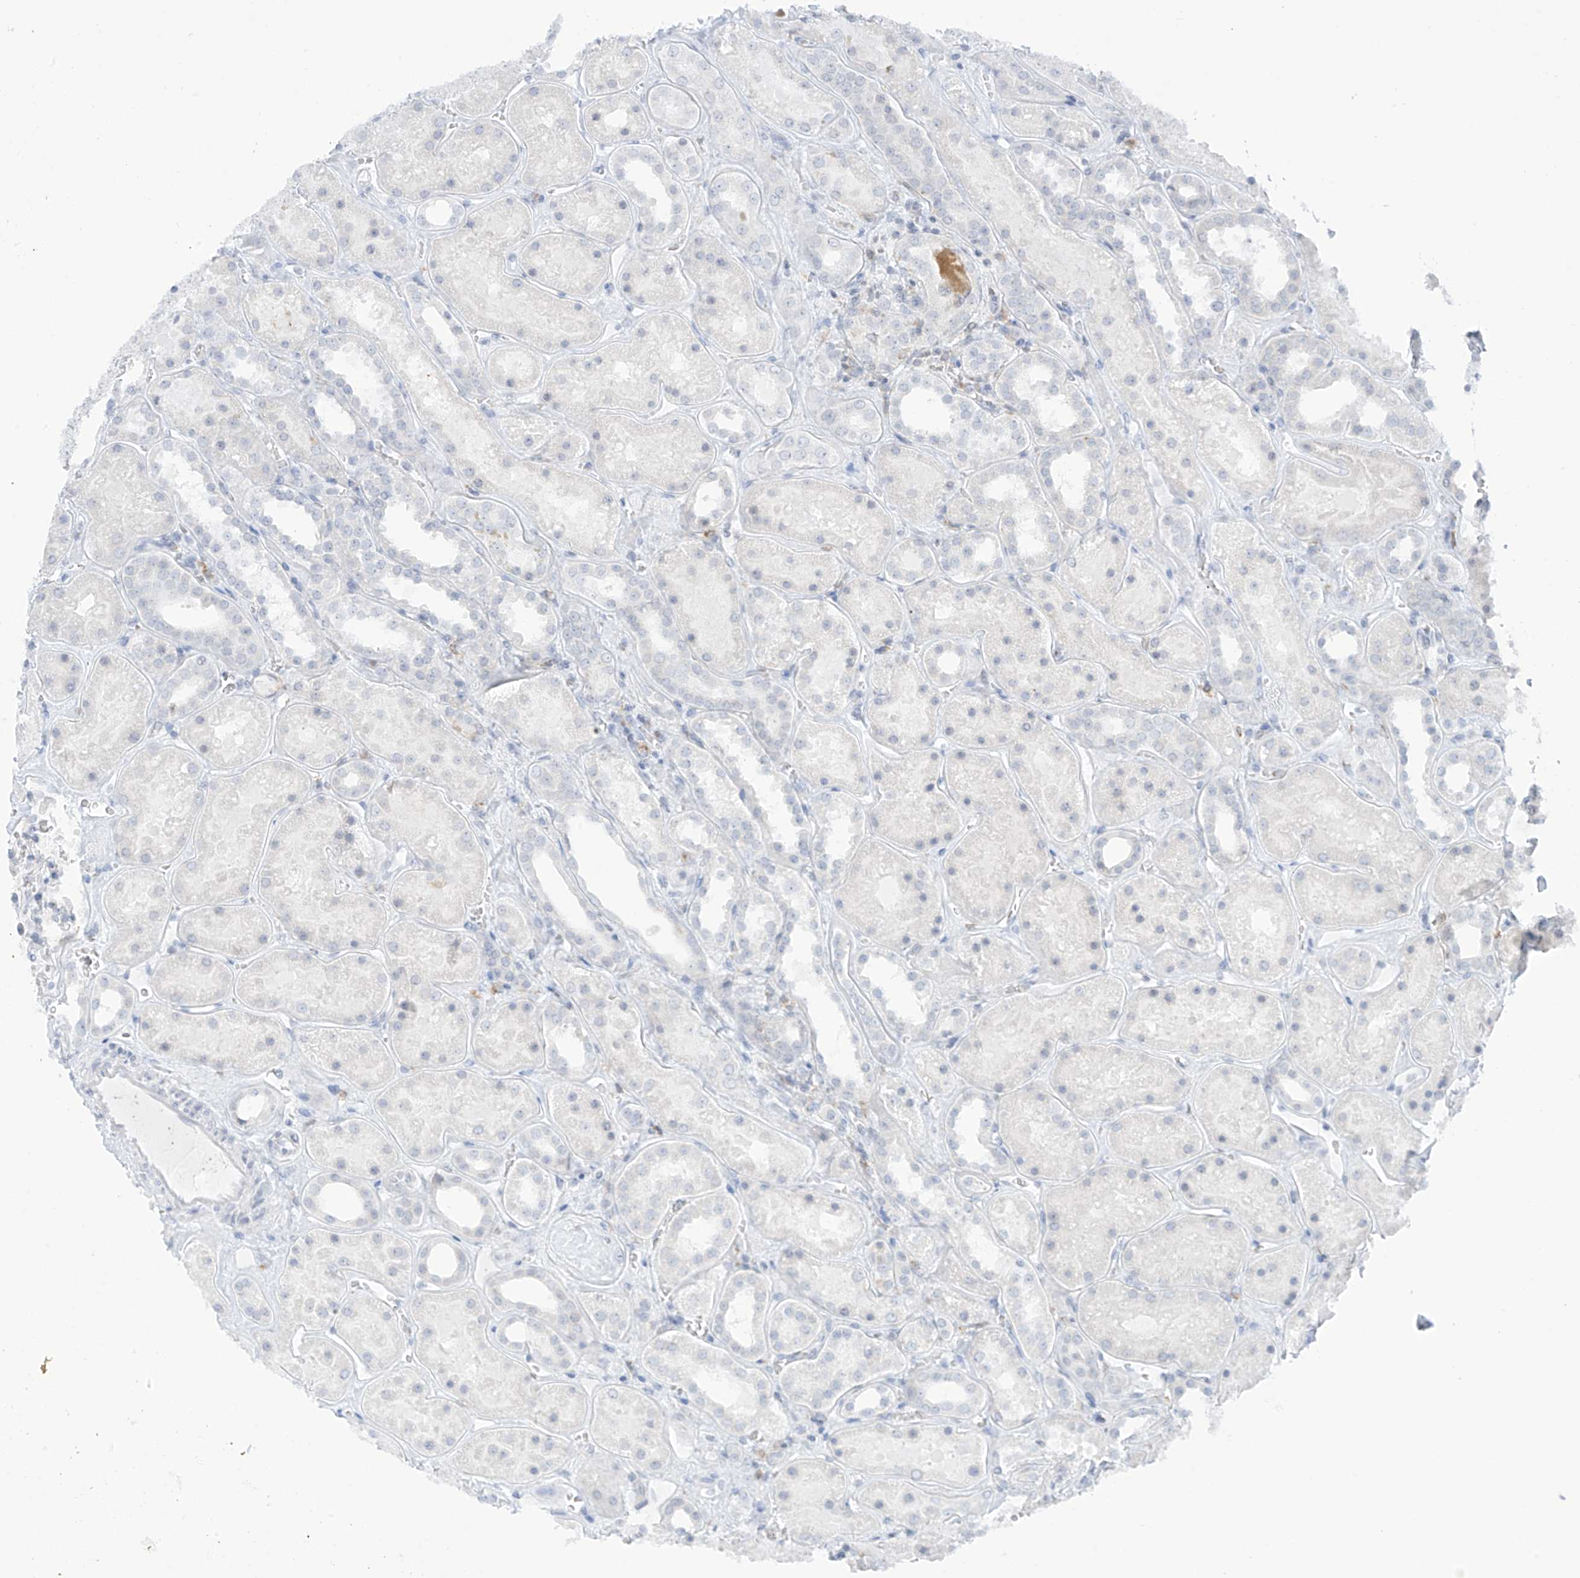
{"staining": {"intensity": "negative", "quantity": "none", "location": "none"}, "tissue": "kidney", "cell_type": "Cells in glomeruli", "image_type": "normal", "snomed": [{"axis": "morphology", "description": "Normal tissue, NOS"}, {"axis": "topography", "description": "Kidney"}], "caption": "An IHC histopathology image of normal kidney is shown. There is no staining in cells in glomeruli of kidney.", "gene": "TBXAS1", "patient": {"sex": "female", "age": 41}}